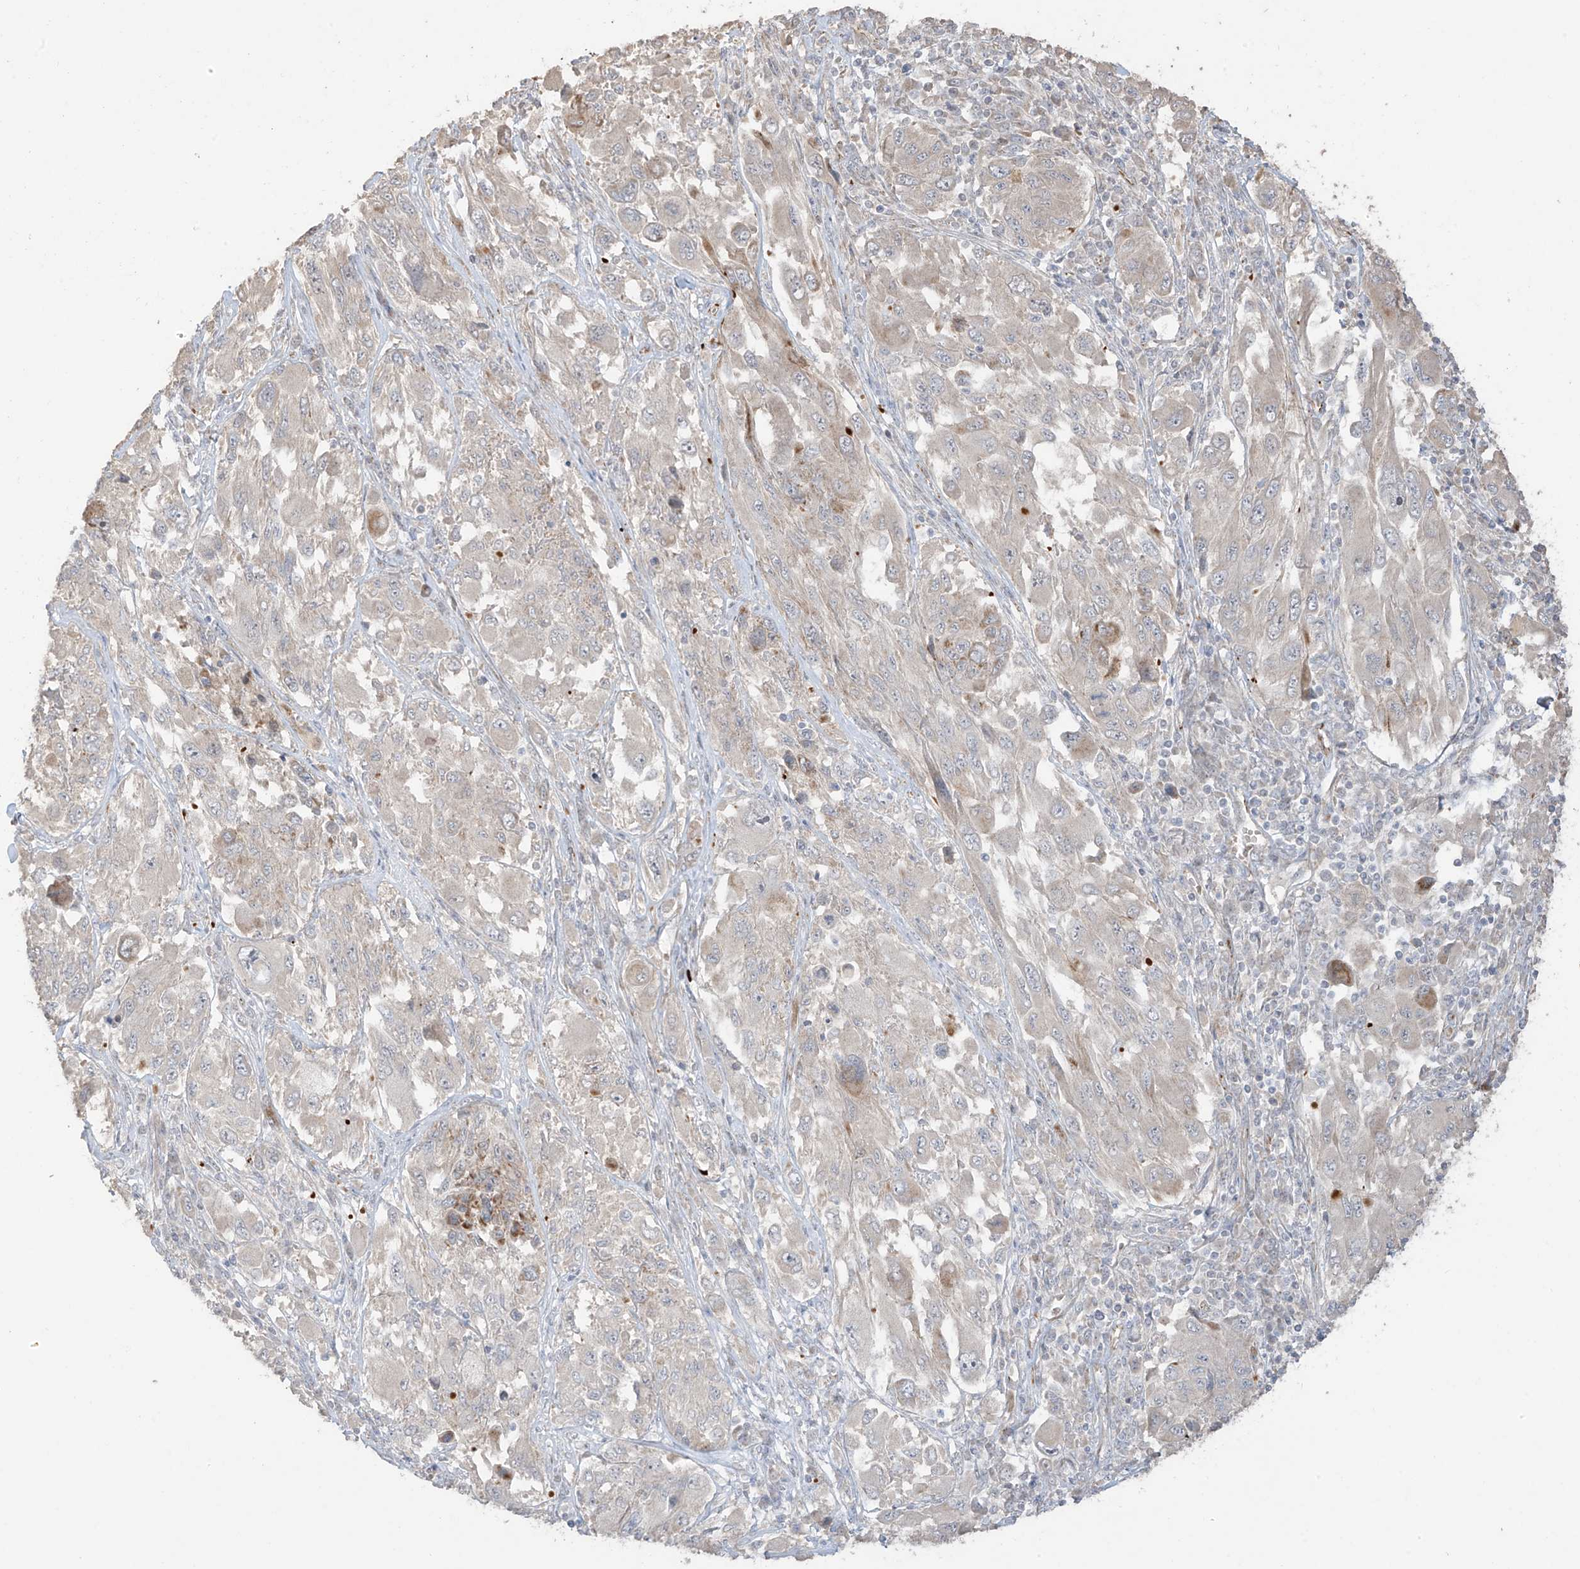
{"staining": {"intensity": "negative", "quantity": "none", "location": "none"}, "tissue": "melanoma", "cell_type": "Tumor cells", "image_type": "cancer", "snomed": [{"axis": "morphology", "description": "Malignant melanoma, NOS"}, {"axis": "topography", "description": "Skin"}], "caption": "IHC photomicrograph of human melanoma stained for a protein (brown), which exhibits no positivity in tumor cells. Brightfield microscopy of IHC stained with DAB (brown) and hematoxylin (blue), captured at high magnification.", "gene": "DCDC2", "patient": {"sex": "female", "age": 91}}